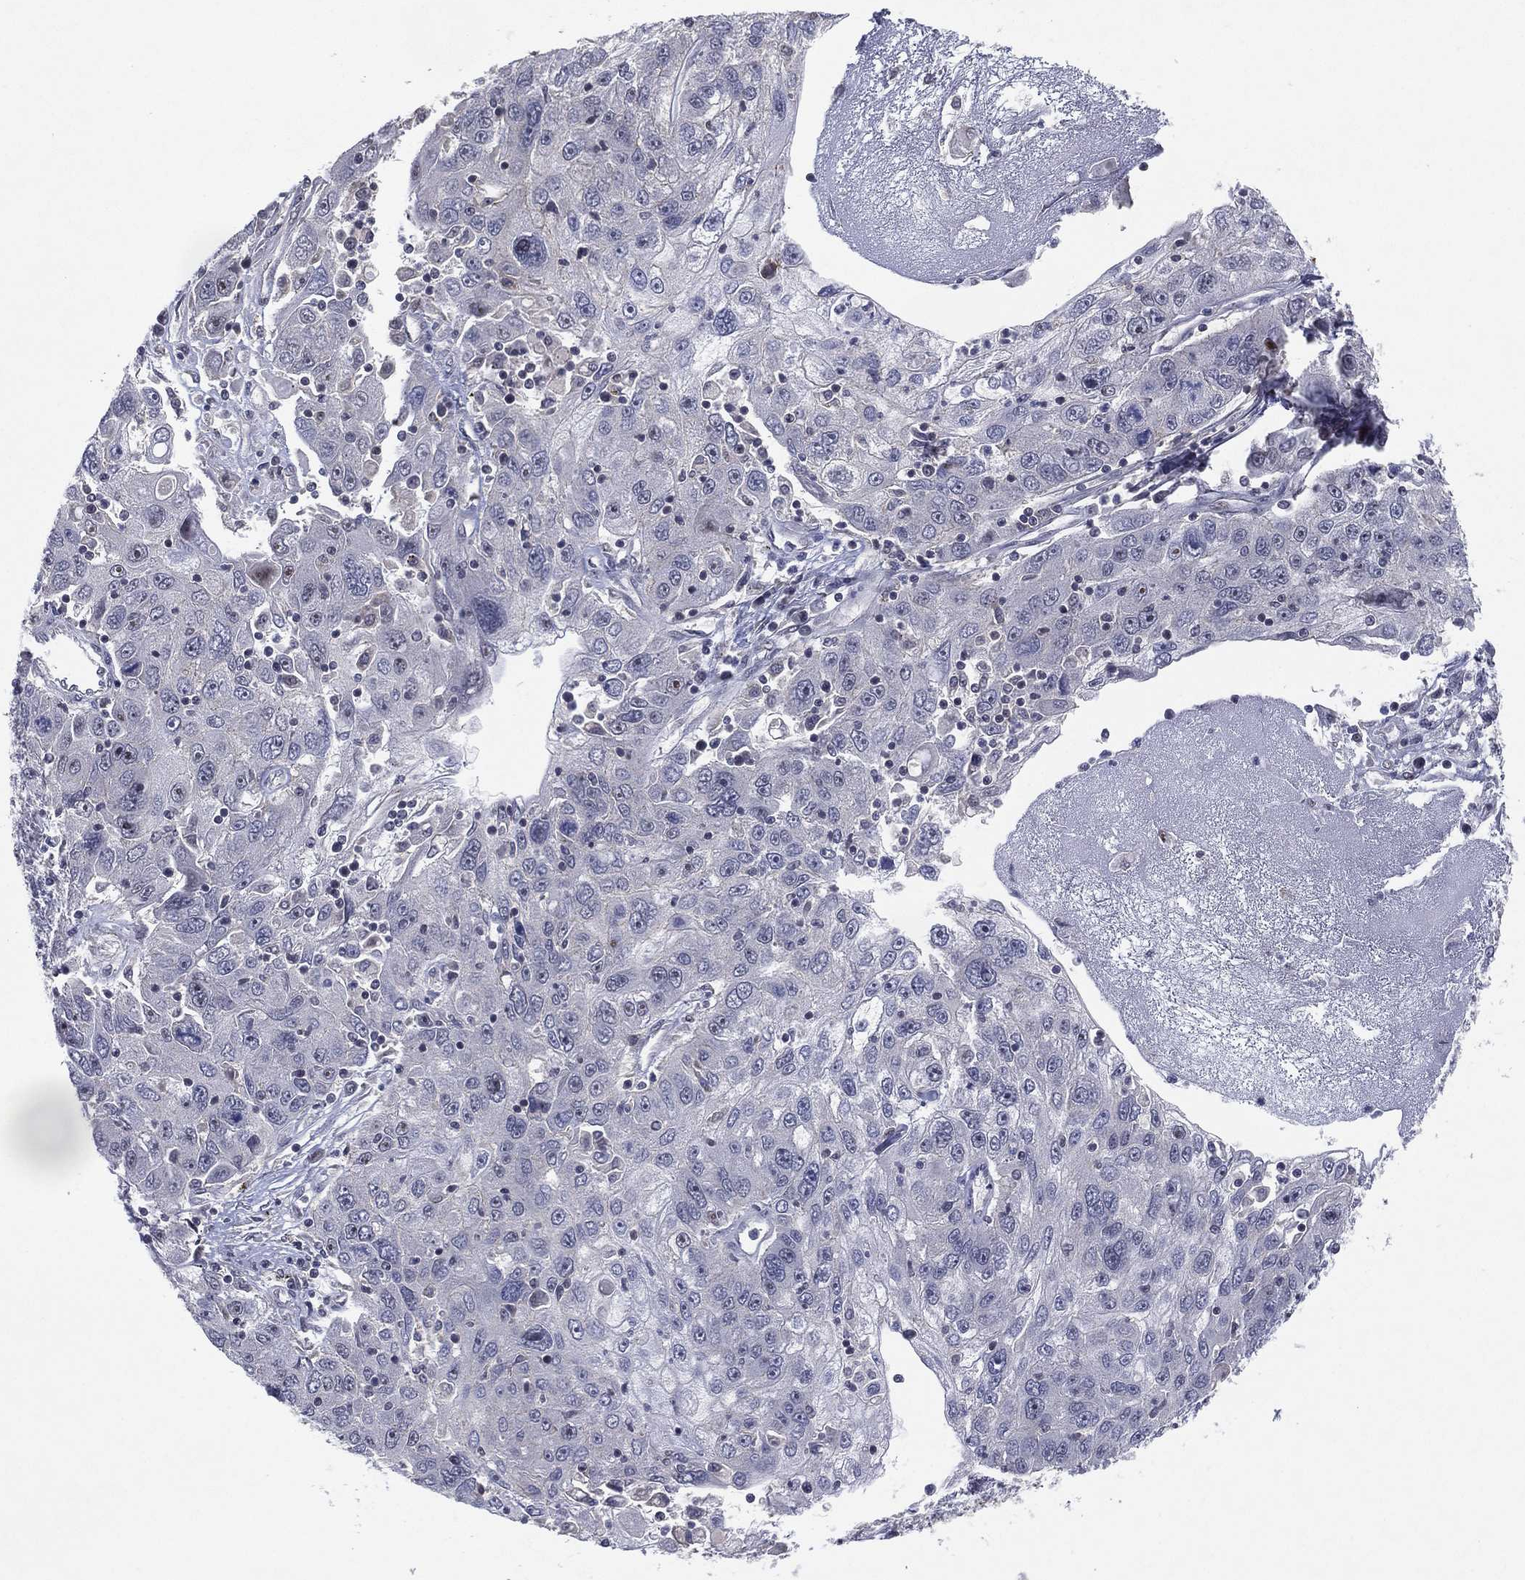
{"staining": {"intensity": "negative", "quantity": "none", "location": "none"}, "tissue": "stomach cancer", "cell_type": "Tumor cells", "image_type": "cancer", "snomed": [{"axis": "morphology", "description": "Adenocarcinoma, NOS"}, {"axis": "topography", "description": "Stomach"}], "caption": "An immunohistochemistry (IHC) histopathology image of adenocarcinoma (stomach) is shown. There is no staining in tumor cells of adenocarcinoma (stomach).", "gene": "DGCR8", "patient": {"sex": "male", "age": 56}}